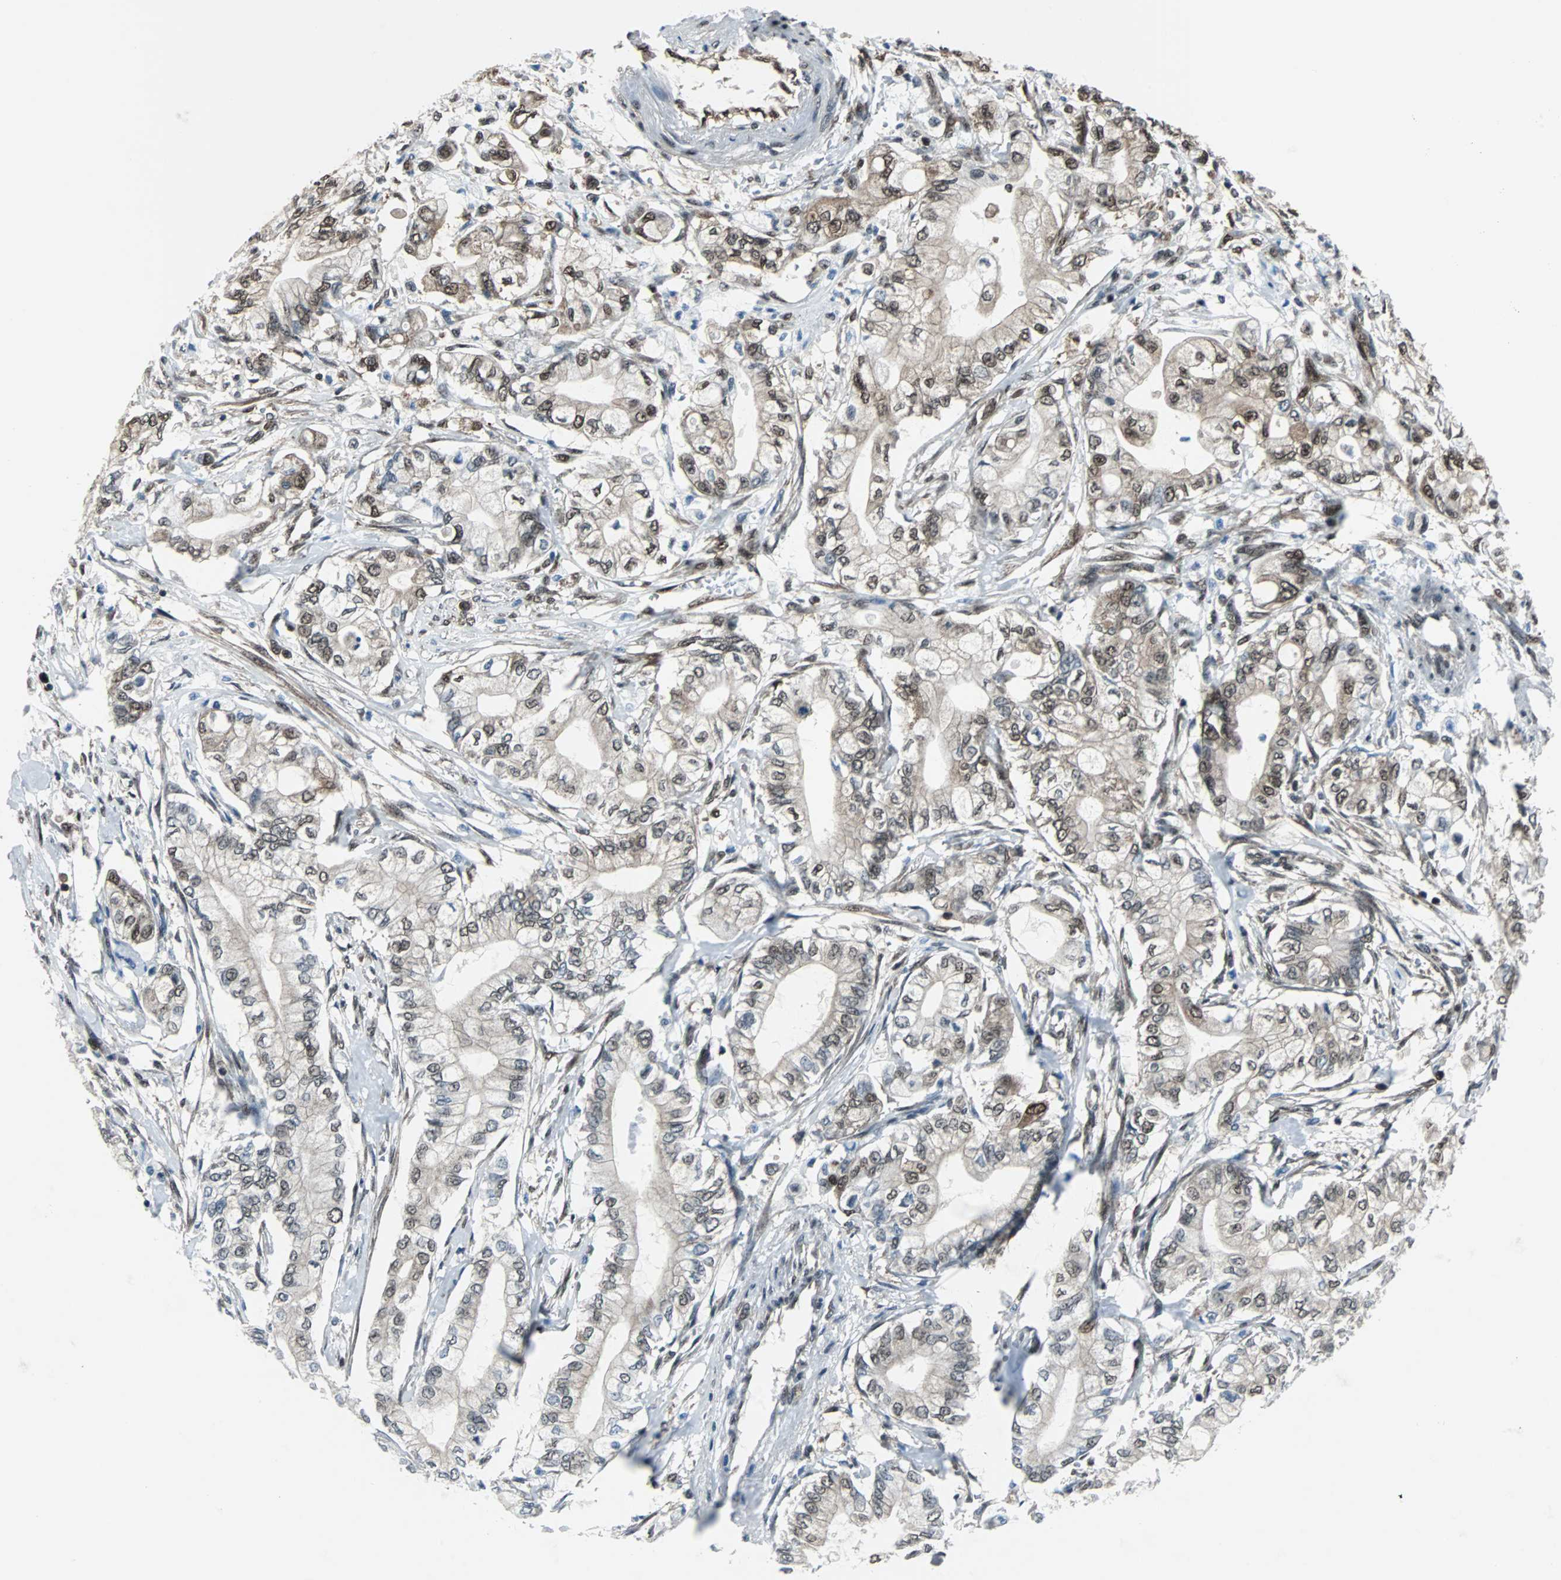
{"staining": {"intensity": "moderate", "quantity": ">75%", "location": "cytoplasmic/membranous,nuclear"}, "tissue": "pancreatic cancer", "cell_type": "Tumor cells", "image_type": "cancer", "snomed": [{"axis": "morphology", "description": "Adenocarcinoma, NOS"}, {"axis": "topography", "description": "Pancreas"}], "caption": "IHC of human adenocarcinoma (pancreatic) shows medium levels of moderate cytoplasmic/membranous and nuclear staining in approximately >75% of tumor cells.", "gene": "VCP", "patient": {"sex": "male", "age": 70}}